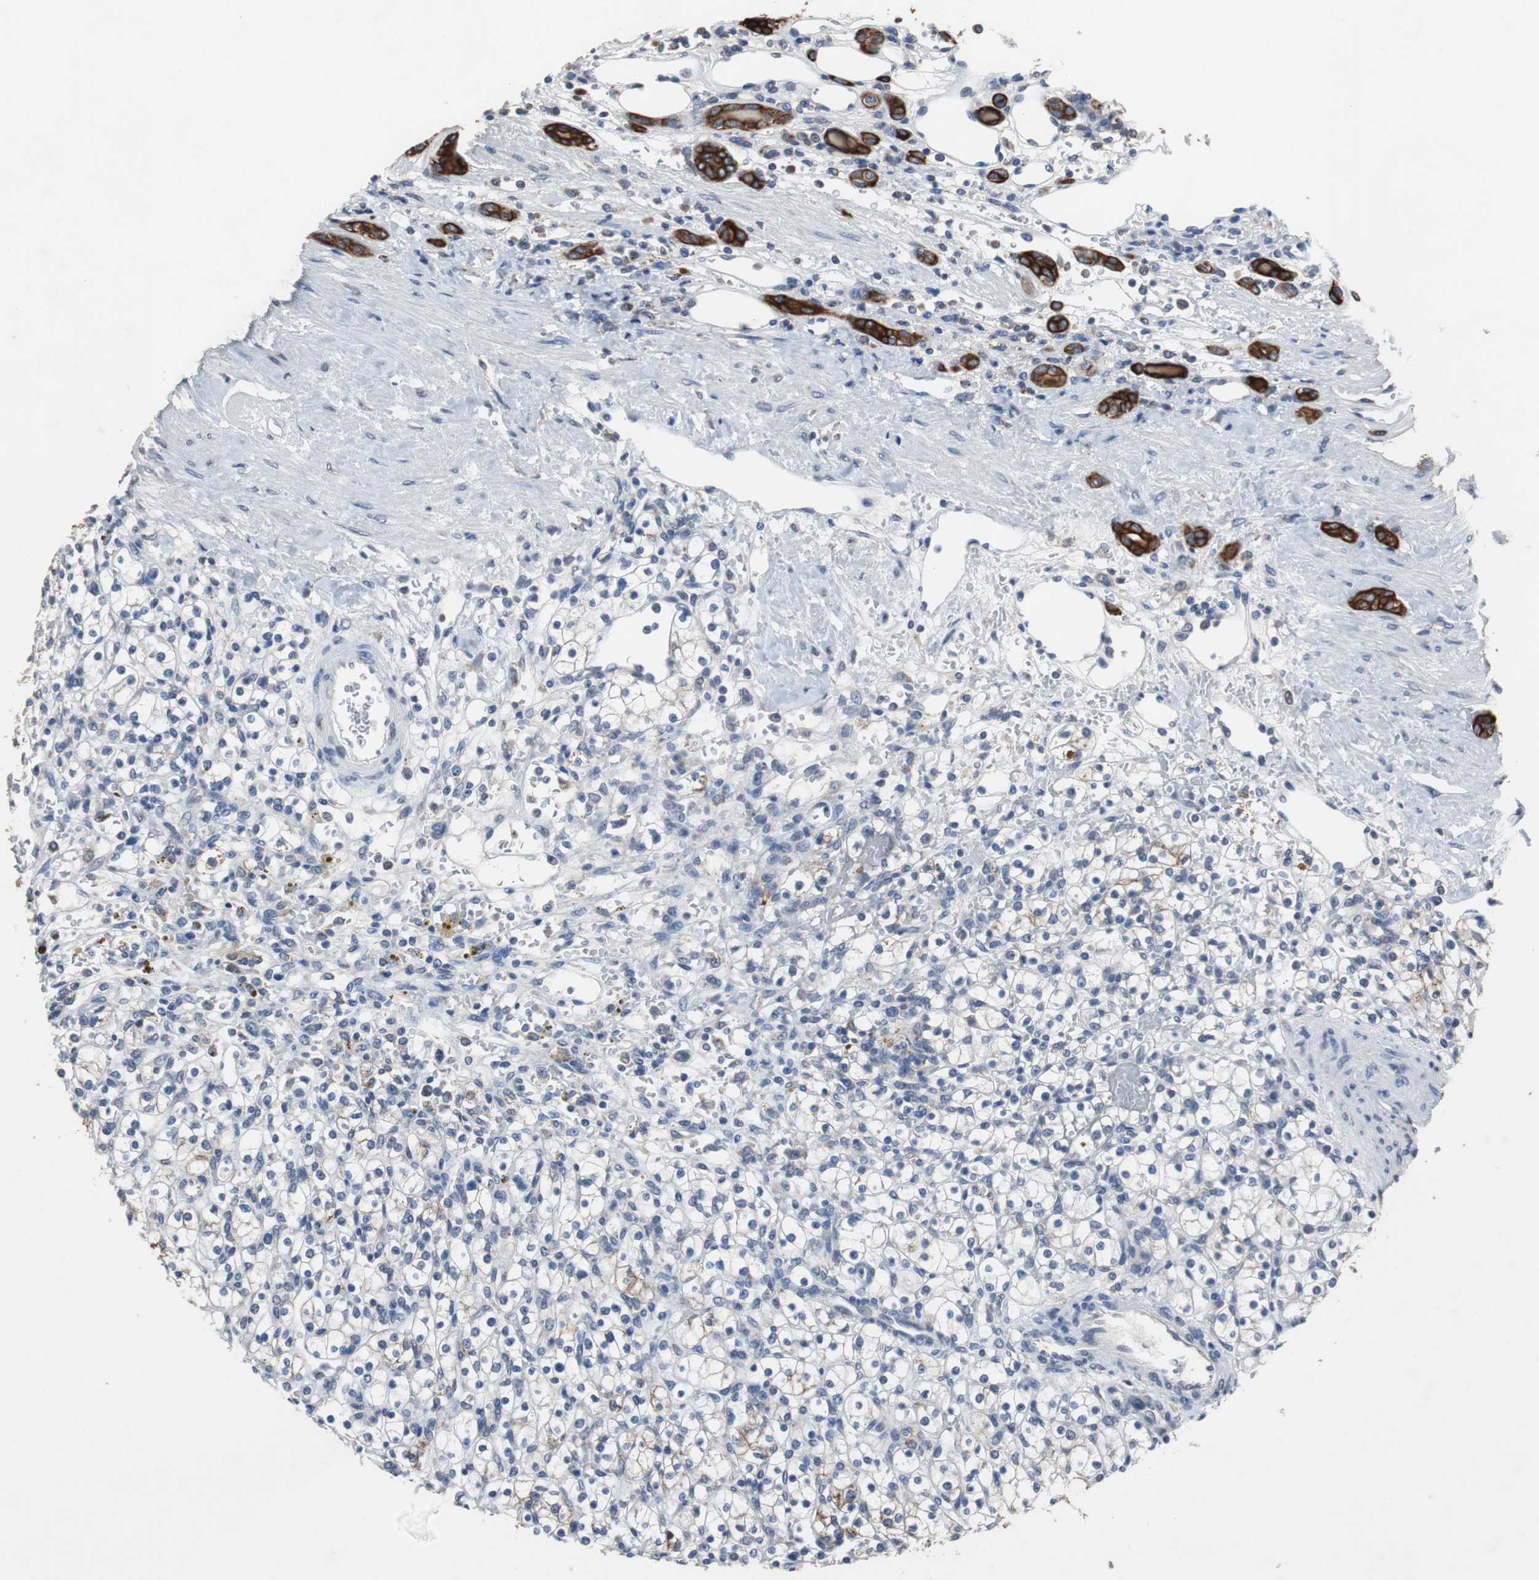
{"staining": {"intensity": "negative", "quantity": "none", "location": "none"}, "tissue": "renal cancer", "cell_type": "Tumor cells", "image_type": "cancer", "snomed": [{"axis": "morphology", "description": "Normal tissue, NOS"}, {"axis": "morphology", "description": "Adenocarcinoma, NOS"}, {"axis": "topography", "description": "Kidney"}], "caption": "This photomicrograph is of adenocarcinoma (renal) stained with IHC to label a protein in brown with the nuclei are counter-stained blue. There is no positivity in tumor cells.", "gene": "USP10", "patient": {"sex": "female", "age": 55}}